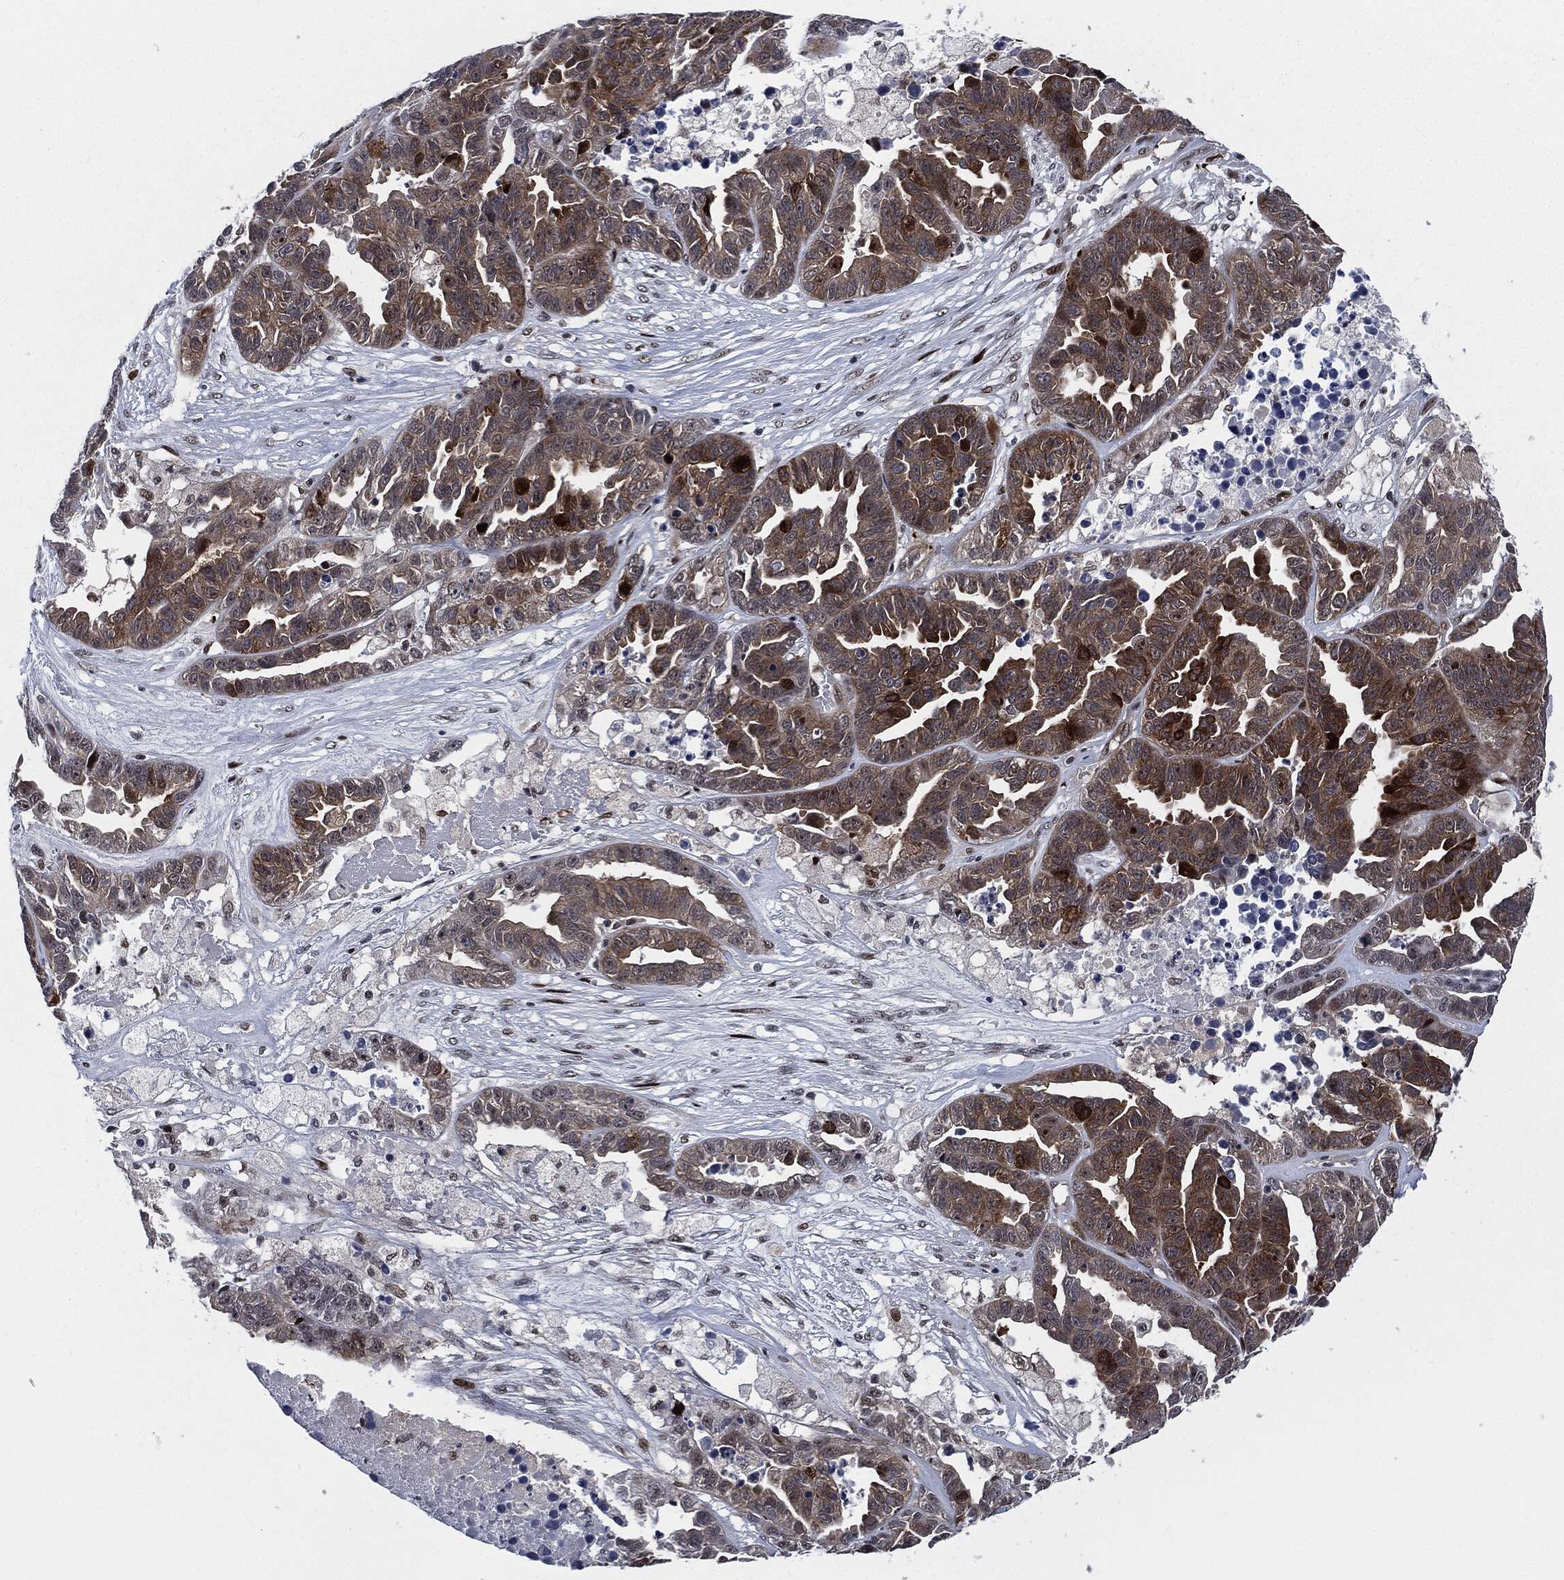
{"staining": {"intensity": "strong", "quantity": "<25%", "location": "cytoplasmic/membranous,nuclear"}, "tissue": "ovarian cancer", "cell_type": "Tumor cells", "image_type": "cancer", "snomed": [{"axis": "morphology", "description": "Cystadenocarcinoma, serous, NOS"}, {"axis": "topography", "description": "Ovary"}], "caption": "Ovarian cancer (serous cystadenocarcinoma) stained for a protein (brown) displays strong cytoplasmic/membranous and nuclear positive positivity in approximately <25% of tumor cells.", "gene": "AKT2", "patient": {"sex": "female", "age": 87}}